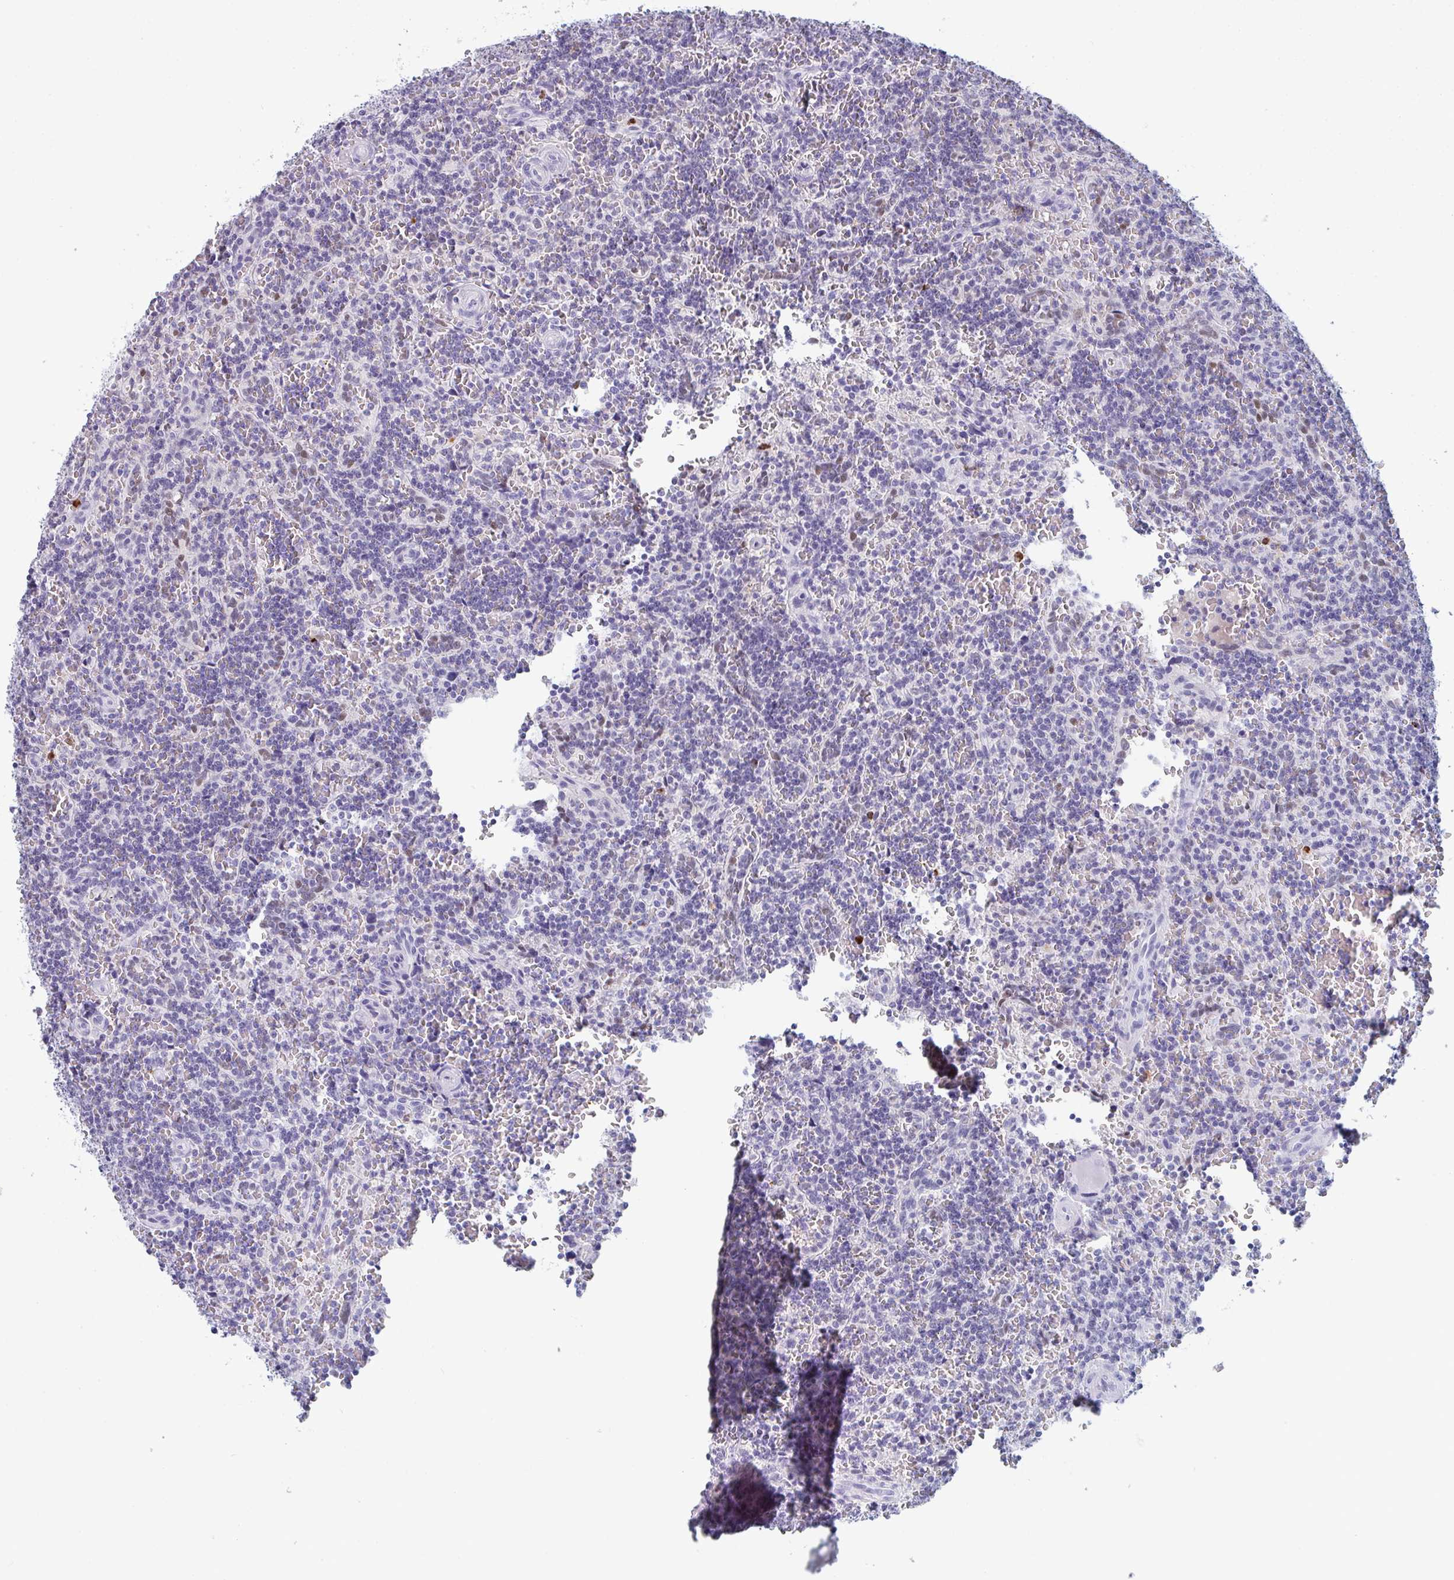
{"staining": {"intensity": "negative", "quantity": "none", "location": "none"}, "tissue": "lymphoma", "cell_type": "Tumor cells", "image_type": "cancer", "snomed": [{"axis": "morphology", "description": "Malignant lymphoma, non-Hodgkin's type, Low grade"}, {"axis": "topography", "description": "Spleen"}], "caption": "Immunohistochemistry (IHC) of malignant lymphoma, non-Hodgkin's type (low-grade) shows no staining in tumor cells. (Stains: DAB immunohistochemistry (IHC) with hematoxylin counter stain, Microscopy: brightfield microscopy at high magnification).", "gene": "RUBCN", "patient": {"sex": "male", "age": 73}}